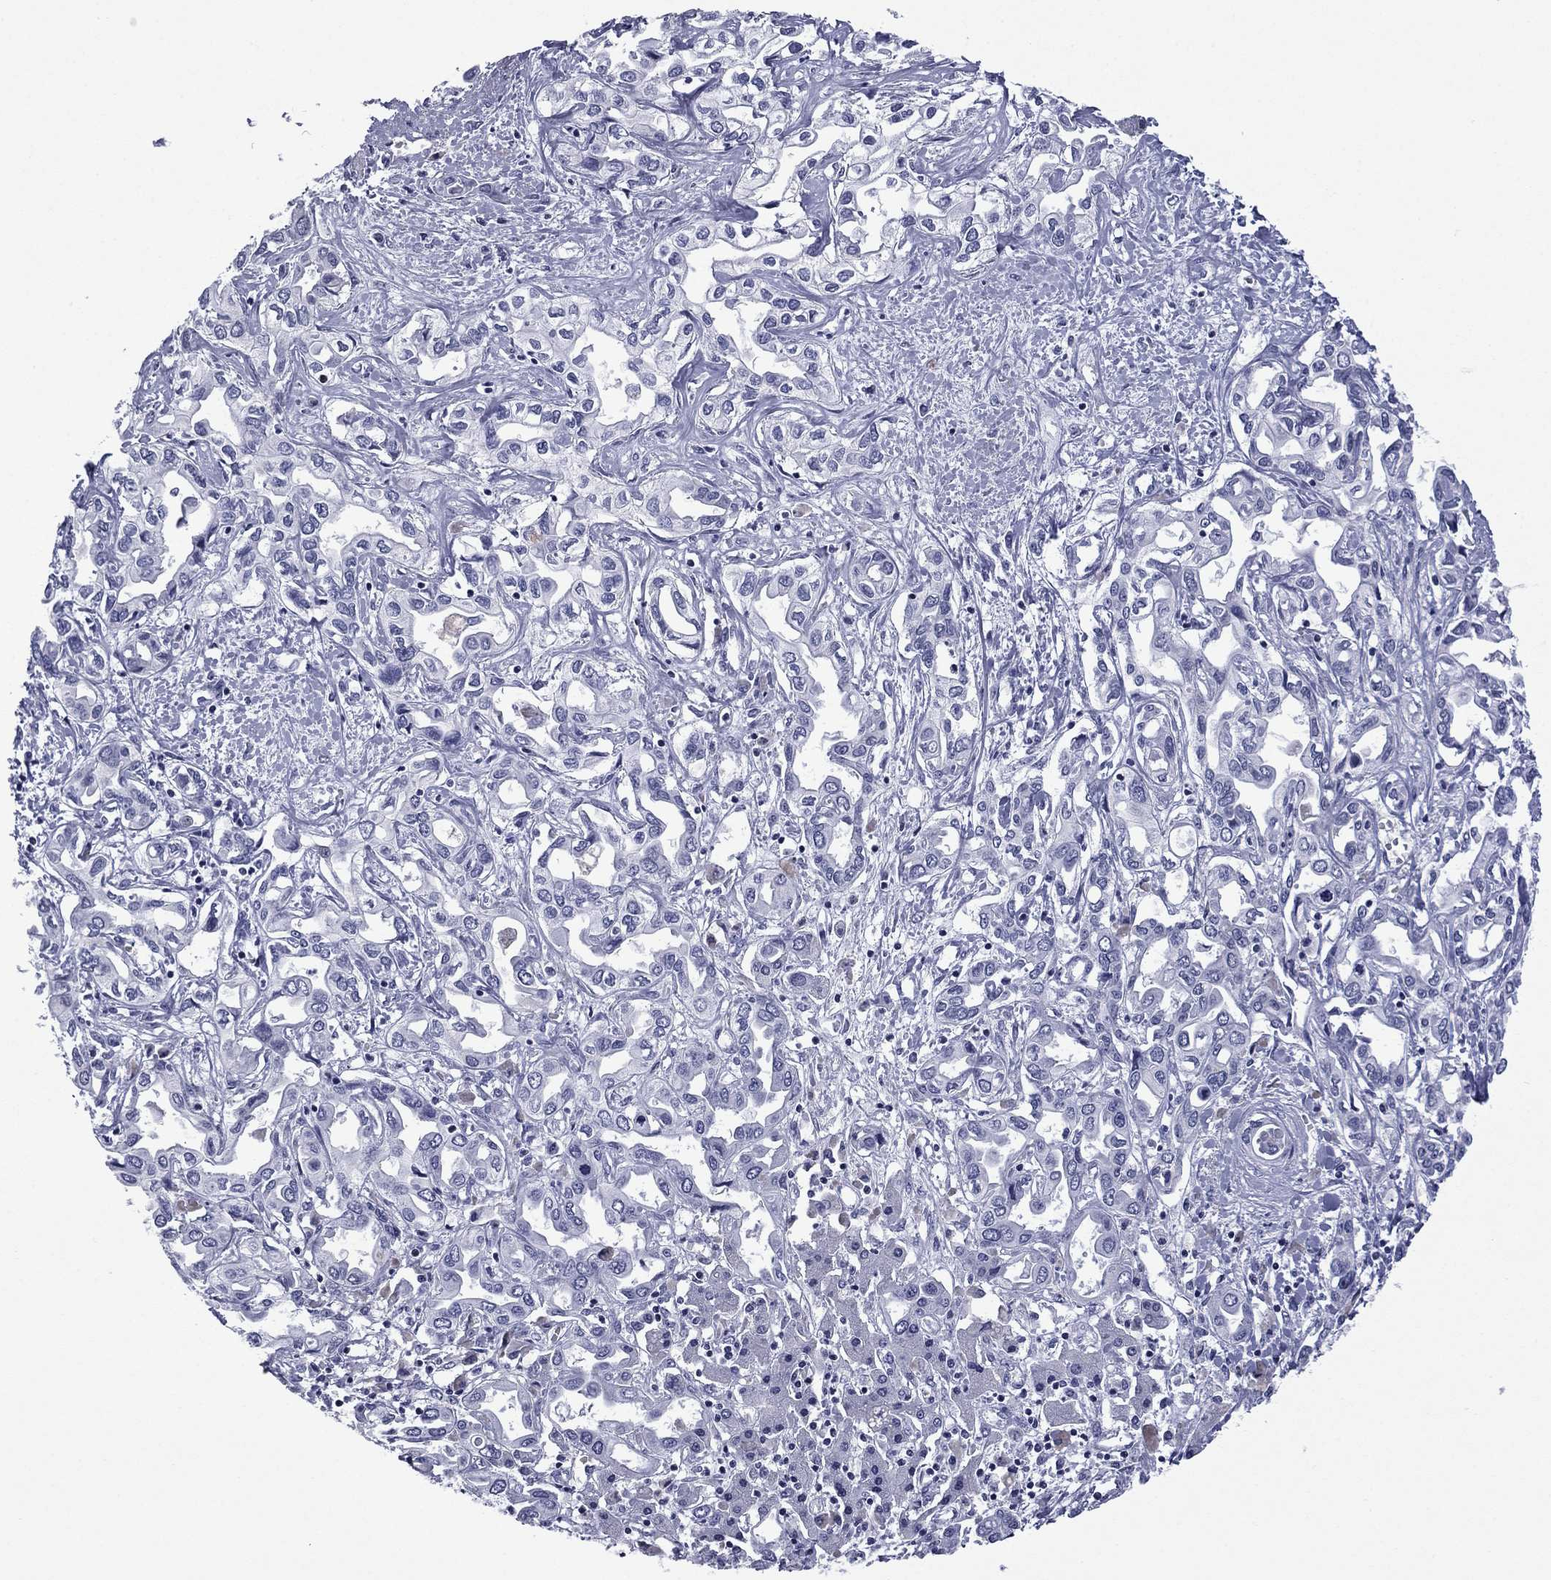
{"staining": {"intensity": "negative", "quantity": "none", "location": "none"}, "tissue": "liver cancer", "cell_type": "Tumor cells", "image_type": "cancer", "snomed": [{"axis": "morphology", "description": "Cholangiocarcinoma"}, {"axis": "topography", "description": "Liver"}], "caption": "Protein analysis of liver cancer (cholangiocarcinoma) exhibits no significant positivity in tumor cells.", "gene": "IKZF3", "patient": {"sex": "female", "age": 64}}